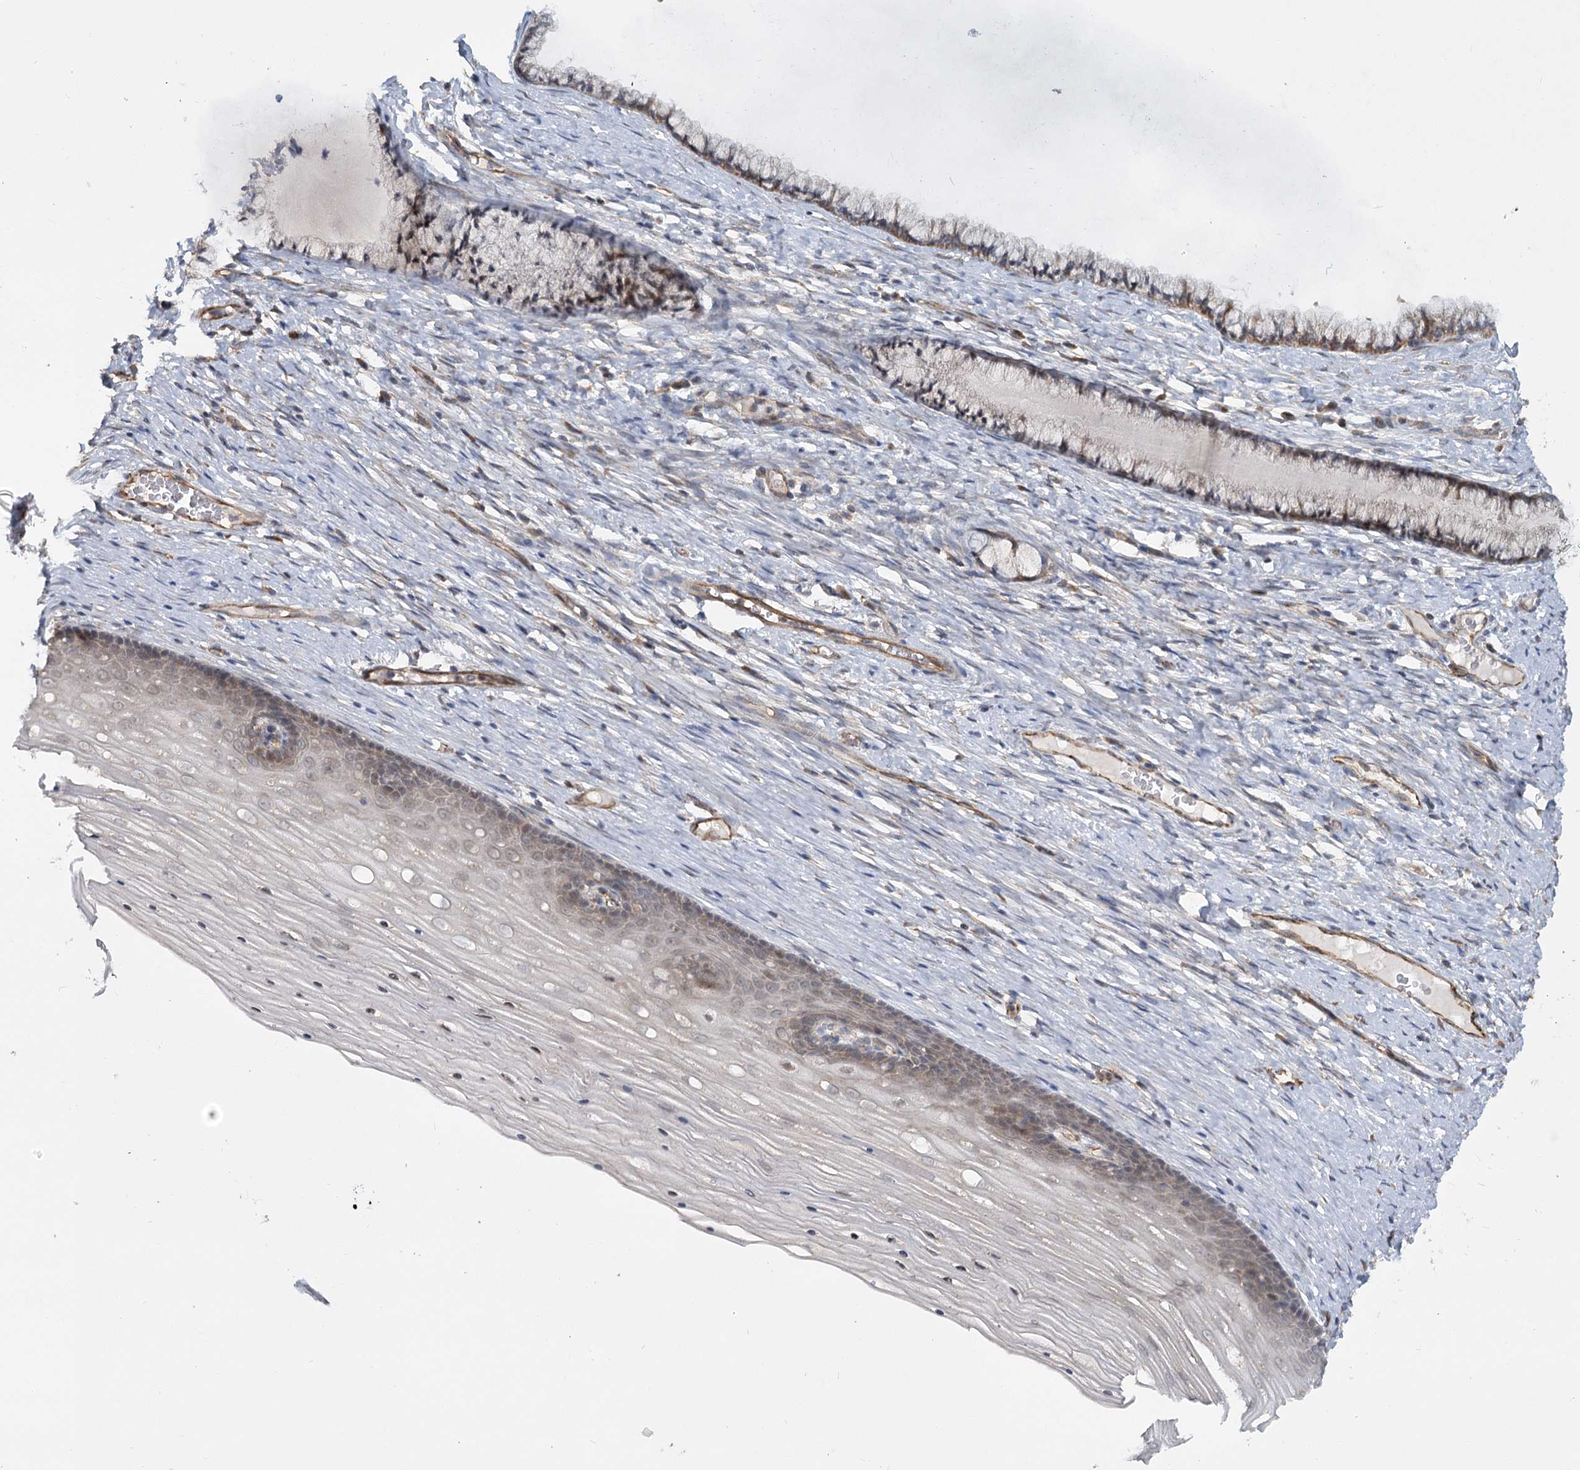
{"staining": {"intensity": "weak", "quantity": "25%-75%", "location": "cytoplasmic/membranous"}, "tissue": "cervix", "cell_type": "Glandular cells", "image_type": "normal", "snomed": [{"axis": "morphology", "description": "Normal tissue, NOS"}, {"axis": "topography", "description": "Cervix"}], "caption": "Brown immunohistochemical staining in benign human cervix displays weak cytoplasmic/membranous expression in approximately 25%-75% of glandular cells.", "gene": "TBC1D9B", "patient": {"sex": "female", "age": 42}}